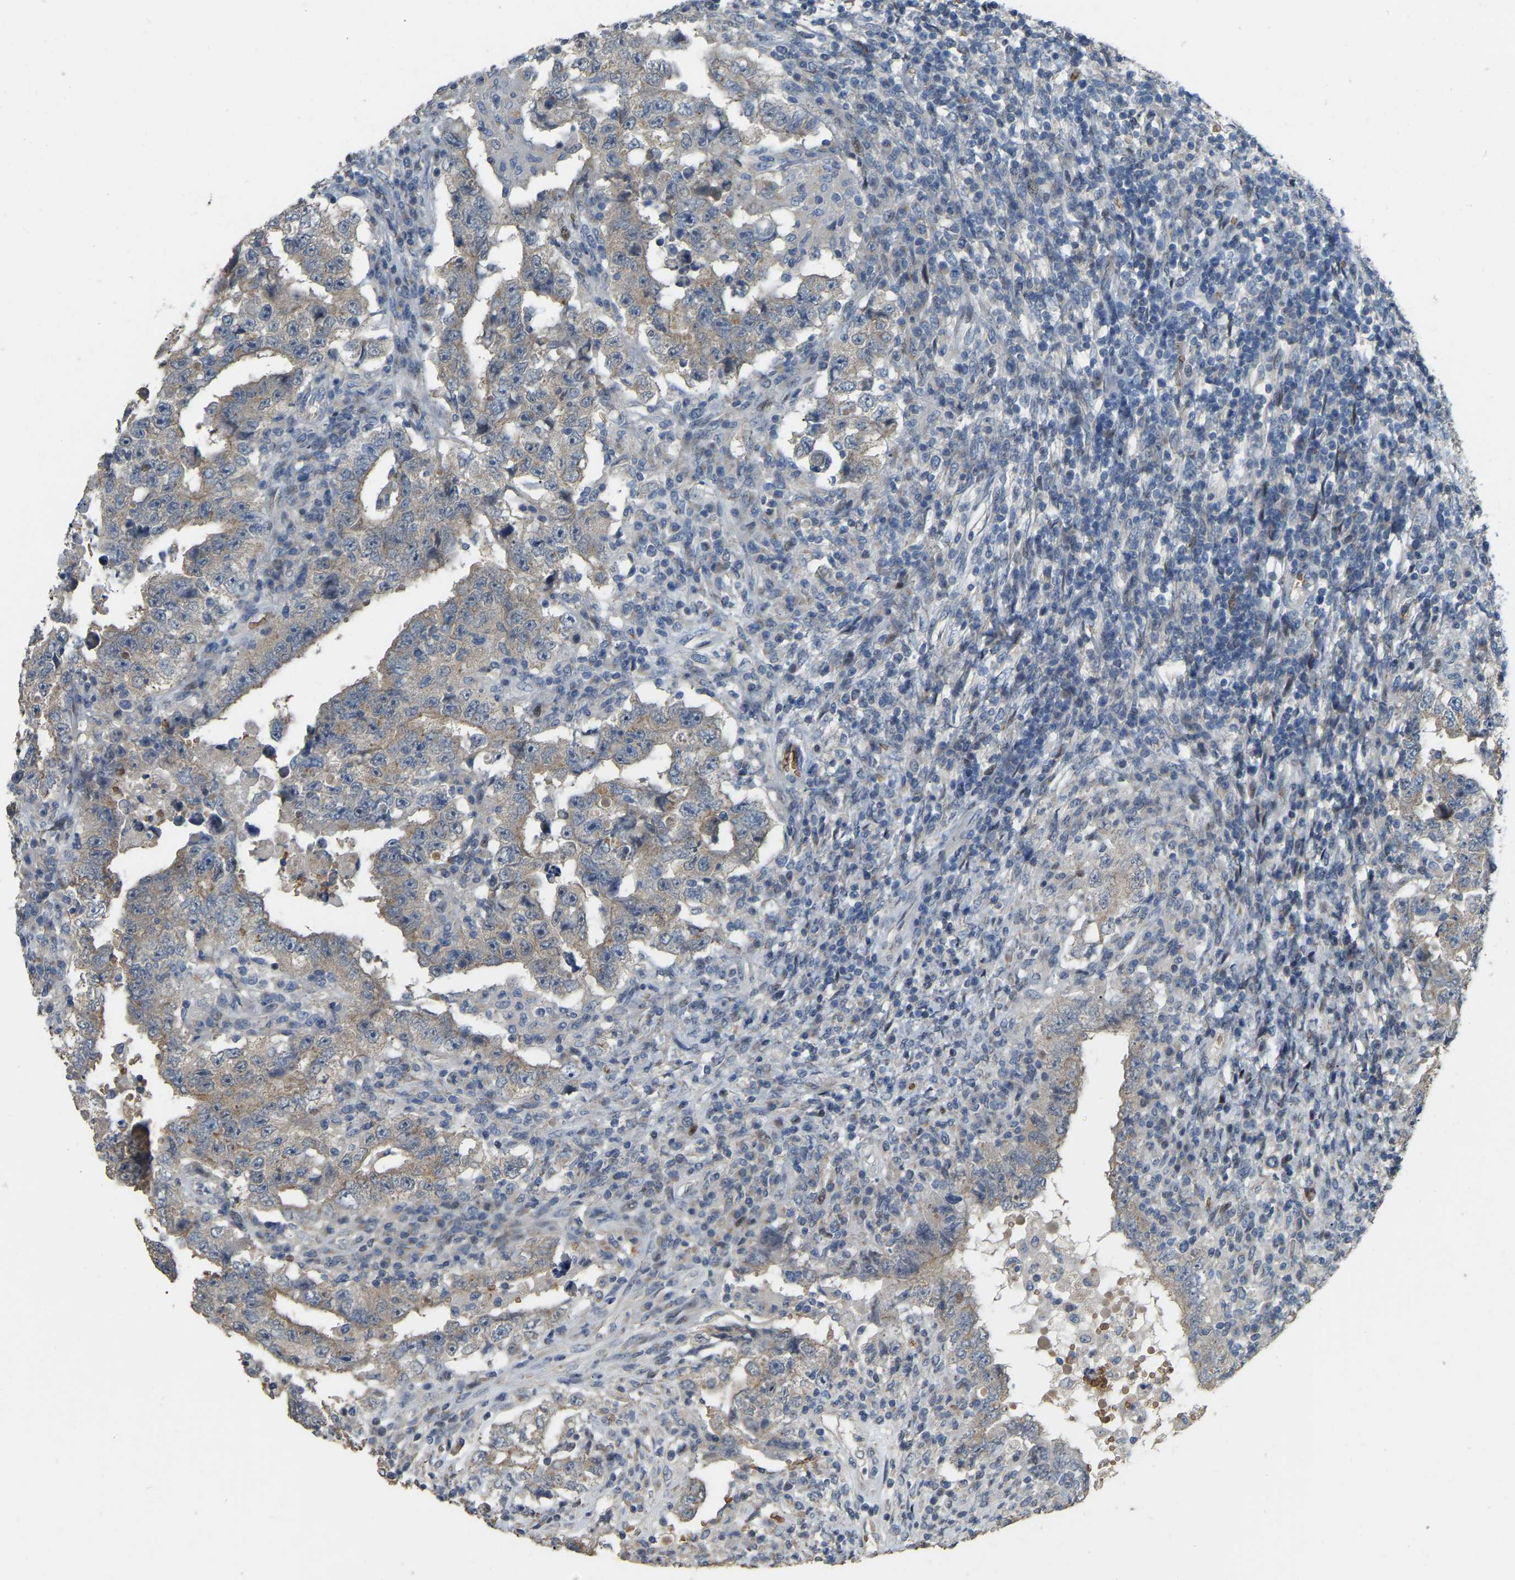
{"staining": {"intensity": "weak", "quantity": ">75%", "location": "cytoplasmic/membranous"}, "tissue": "testis cancer", "cell_type": "Tumor cells", "image_type": "cancer", "snomed": [{"axis": "morphology", "description": "Carcinoma, Embryonal, NOS"}, {"axis": "topography", "description": "Testis"}], "caption": "Embryonal carcinoma (testis) stained with DAB (3,3'-diaminobenzidine) immunohistochemistry (IHC) displays low levels of weak cytoplasmic/membranous expression in about >75% of tumor cells.", "gene": "CFAP298", "patient": {"sex": "male", "age": 26}}